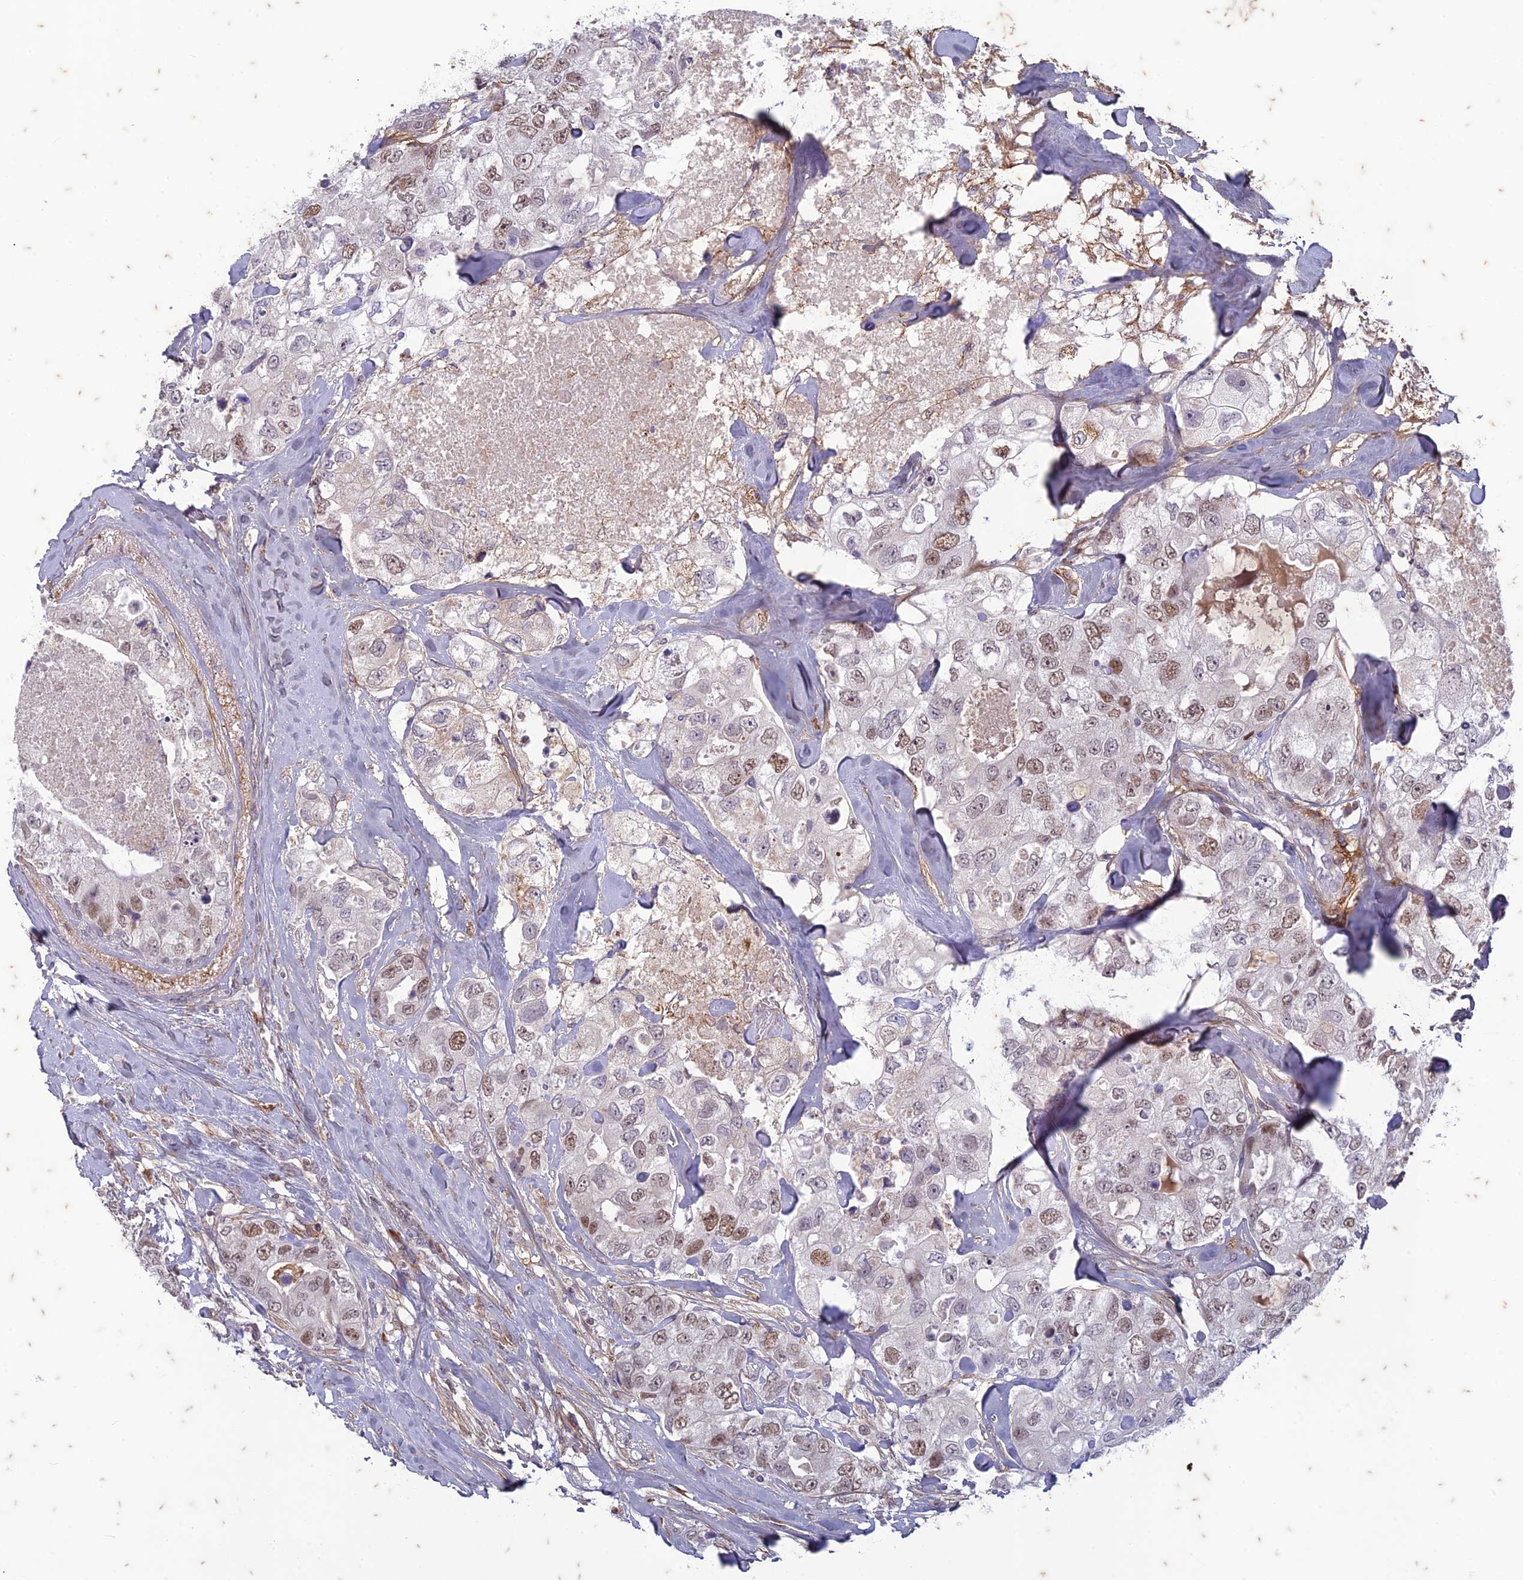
{"staining": {"intensity": "moderate", "quantity": "25%-75%", "location": "nuclear"}, "tissue": "breast cancer", "cell_type": "Tumor cells", "image_type": "cancer", "snomed": [{"axis": "morphology", "description": "Duct carcinoma"}, {"axis": "topography", "description": "Breast"}], "caption": "Protein analysis of breast invasive ductal carcinoma tissue displays moderate nuclear expression in about 25%-75% of tumor cells.", "gene": "PABPN1L", "patient": {"sex": "female", "age": 62}}